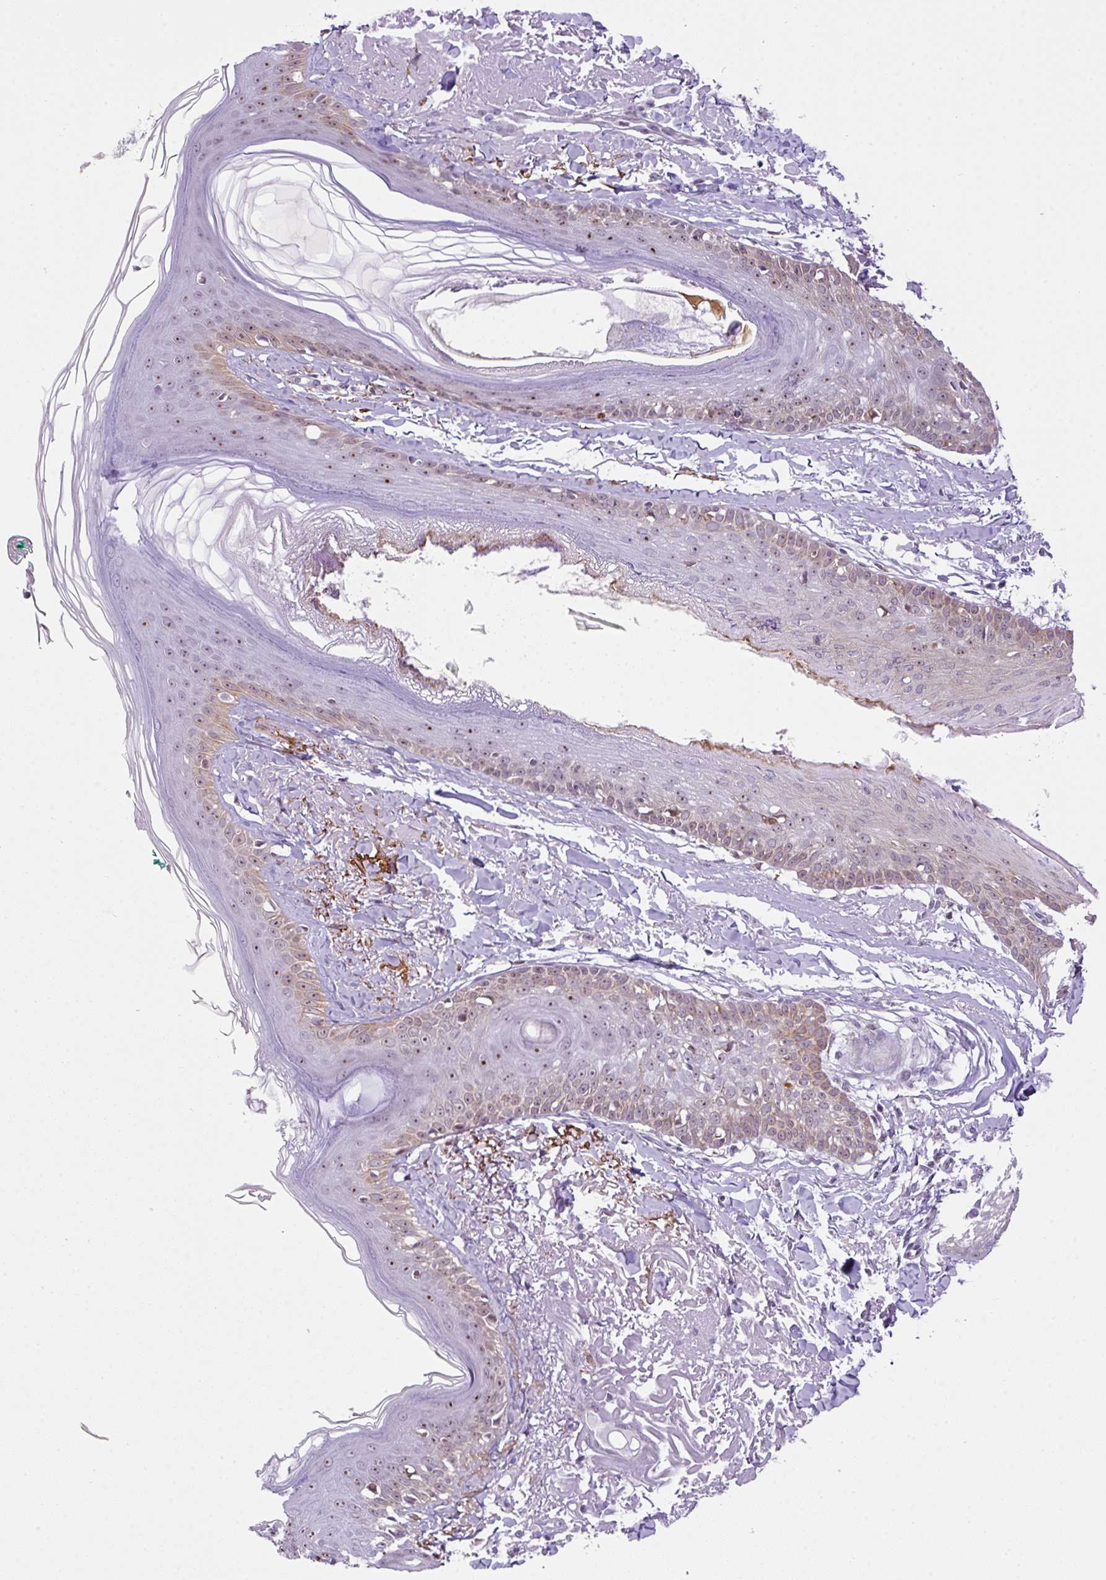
{"staining": {"intensity": "negative", "quantity": "none", "location": "none"}, "tissue": "skin", "cell_type": "Fibroblasts", "image_type": "normal", "snomed": [{"axis": "morphology", "description": "Normal tissue, NOS"}, {"axis": "morphology", "description": "Malignant melanoma, NOS"}, {"axis": "topography", "description": "Skin"}], "caption": "Image shows no protein expression in fibroblasts of normal skin. Brightfield microscopy of immunohistochemistry (IHC) stained with DAB (3,3'-diaminobenzidine) (brown) and hematoxylin (blue), captured at high magnification.", "gene": "CCDC137", "patient": {"sex": "male", "age": 80}}